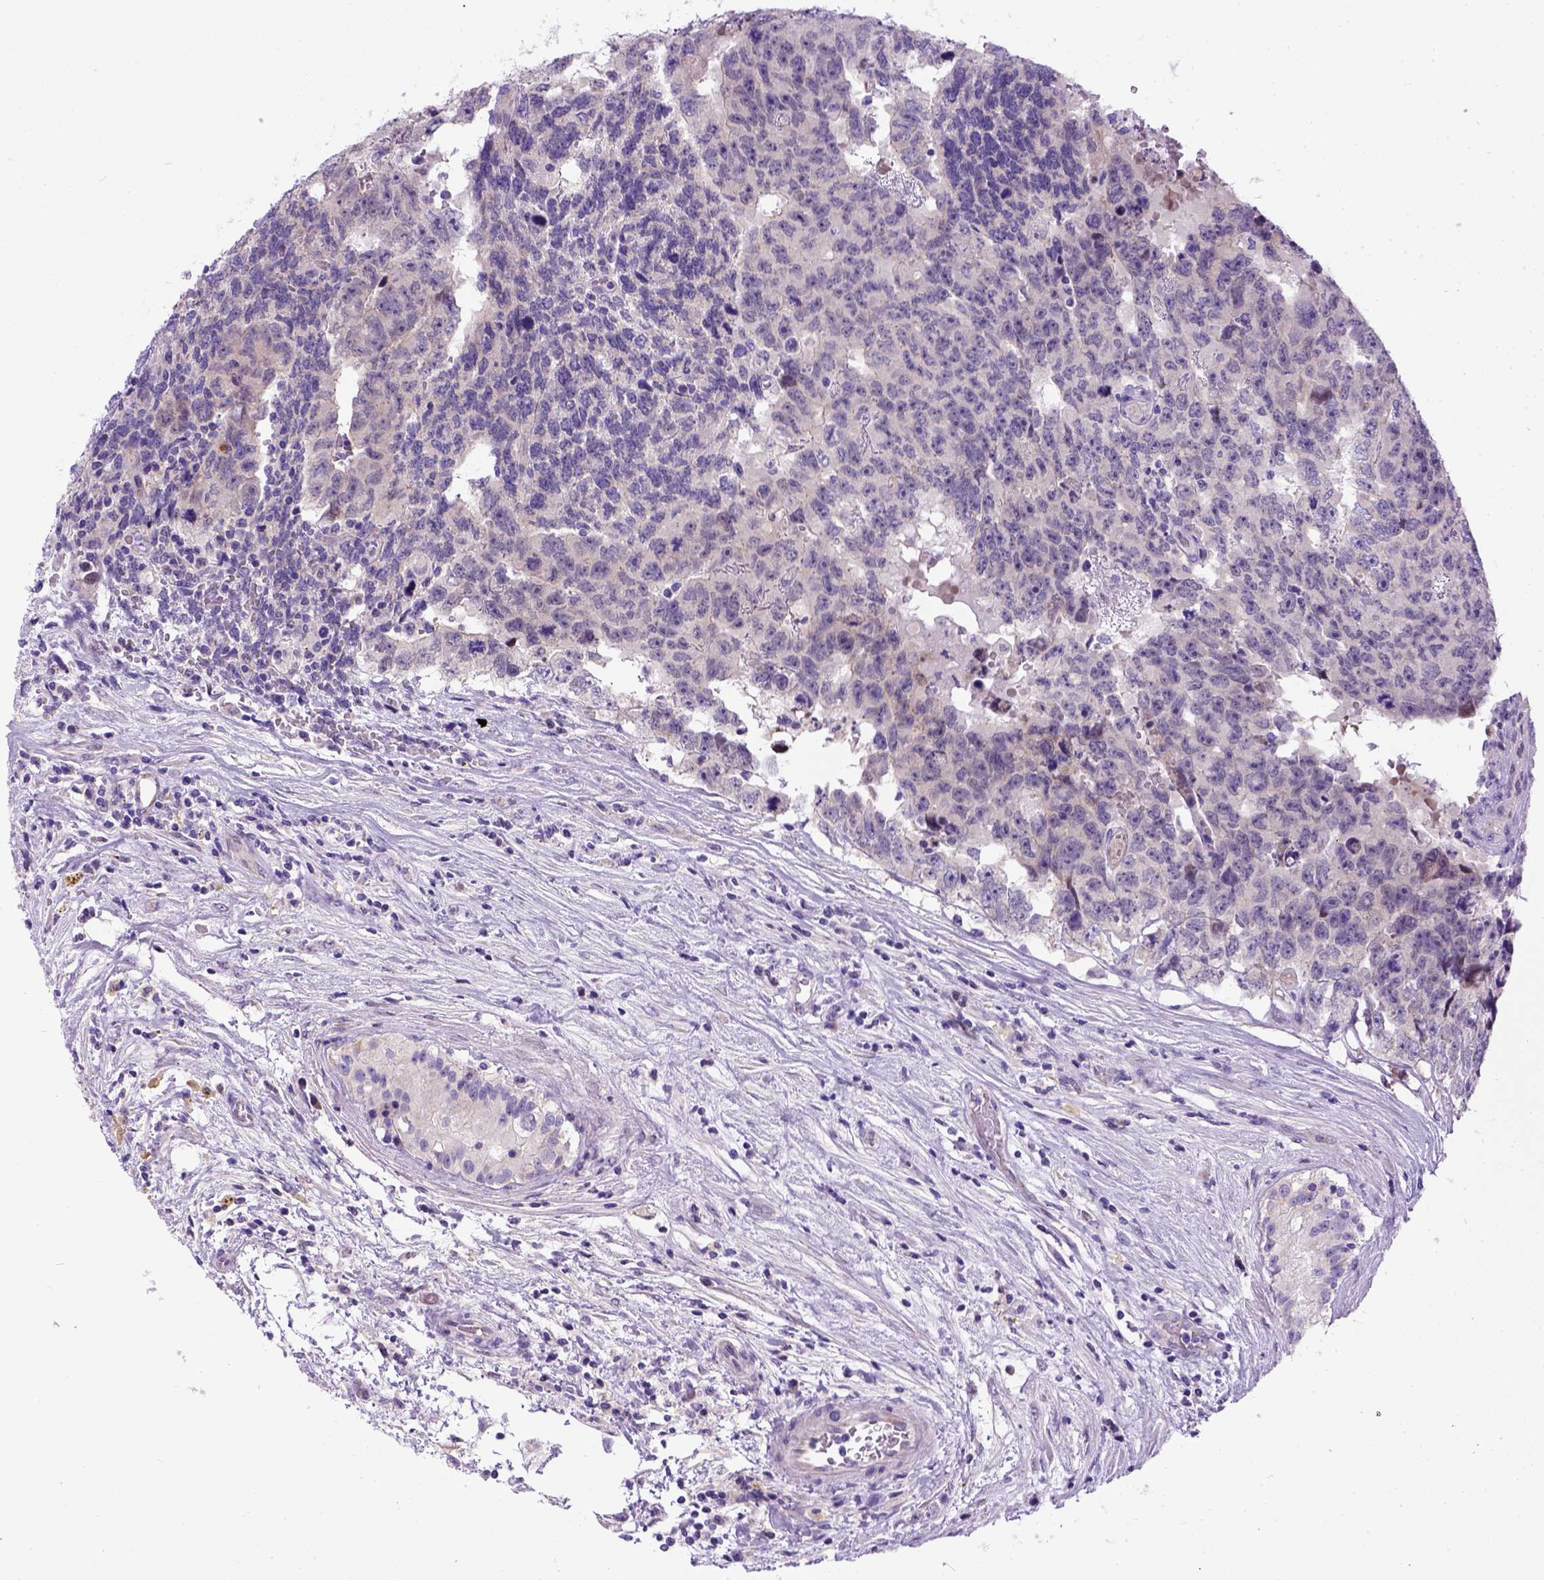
{"staining": {"intensity": "weak", "quantity": ">75%", "location": "cytoplasmic/membranous"}, "tissue": "testis cancer", "cell_type": "Tumor cells", "image_type": "cancer", "snomed": [{"axis": "morphology", "description": "Carcinoma, Embryonal, NOS"}, {"axis": "topography", "description": "Testis"}], "caption": "Immunohistochemical staining of testis cancer demonstrates weak cytoplasmic/membranous protein positivity in approximately >75% of tumor cells.", "gene": "NEK5", "patient": {"sex": "male", "age": 24}}